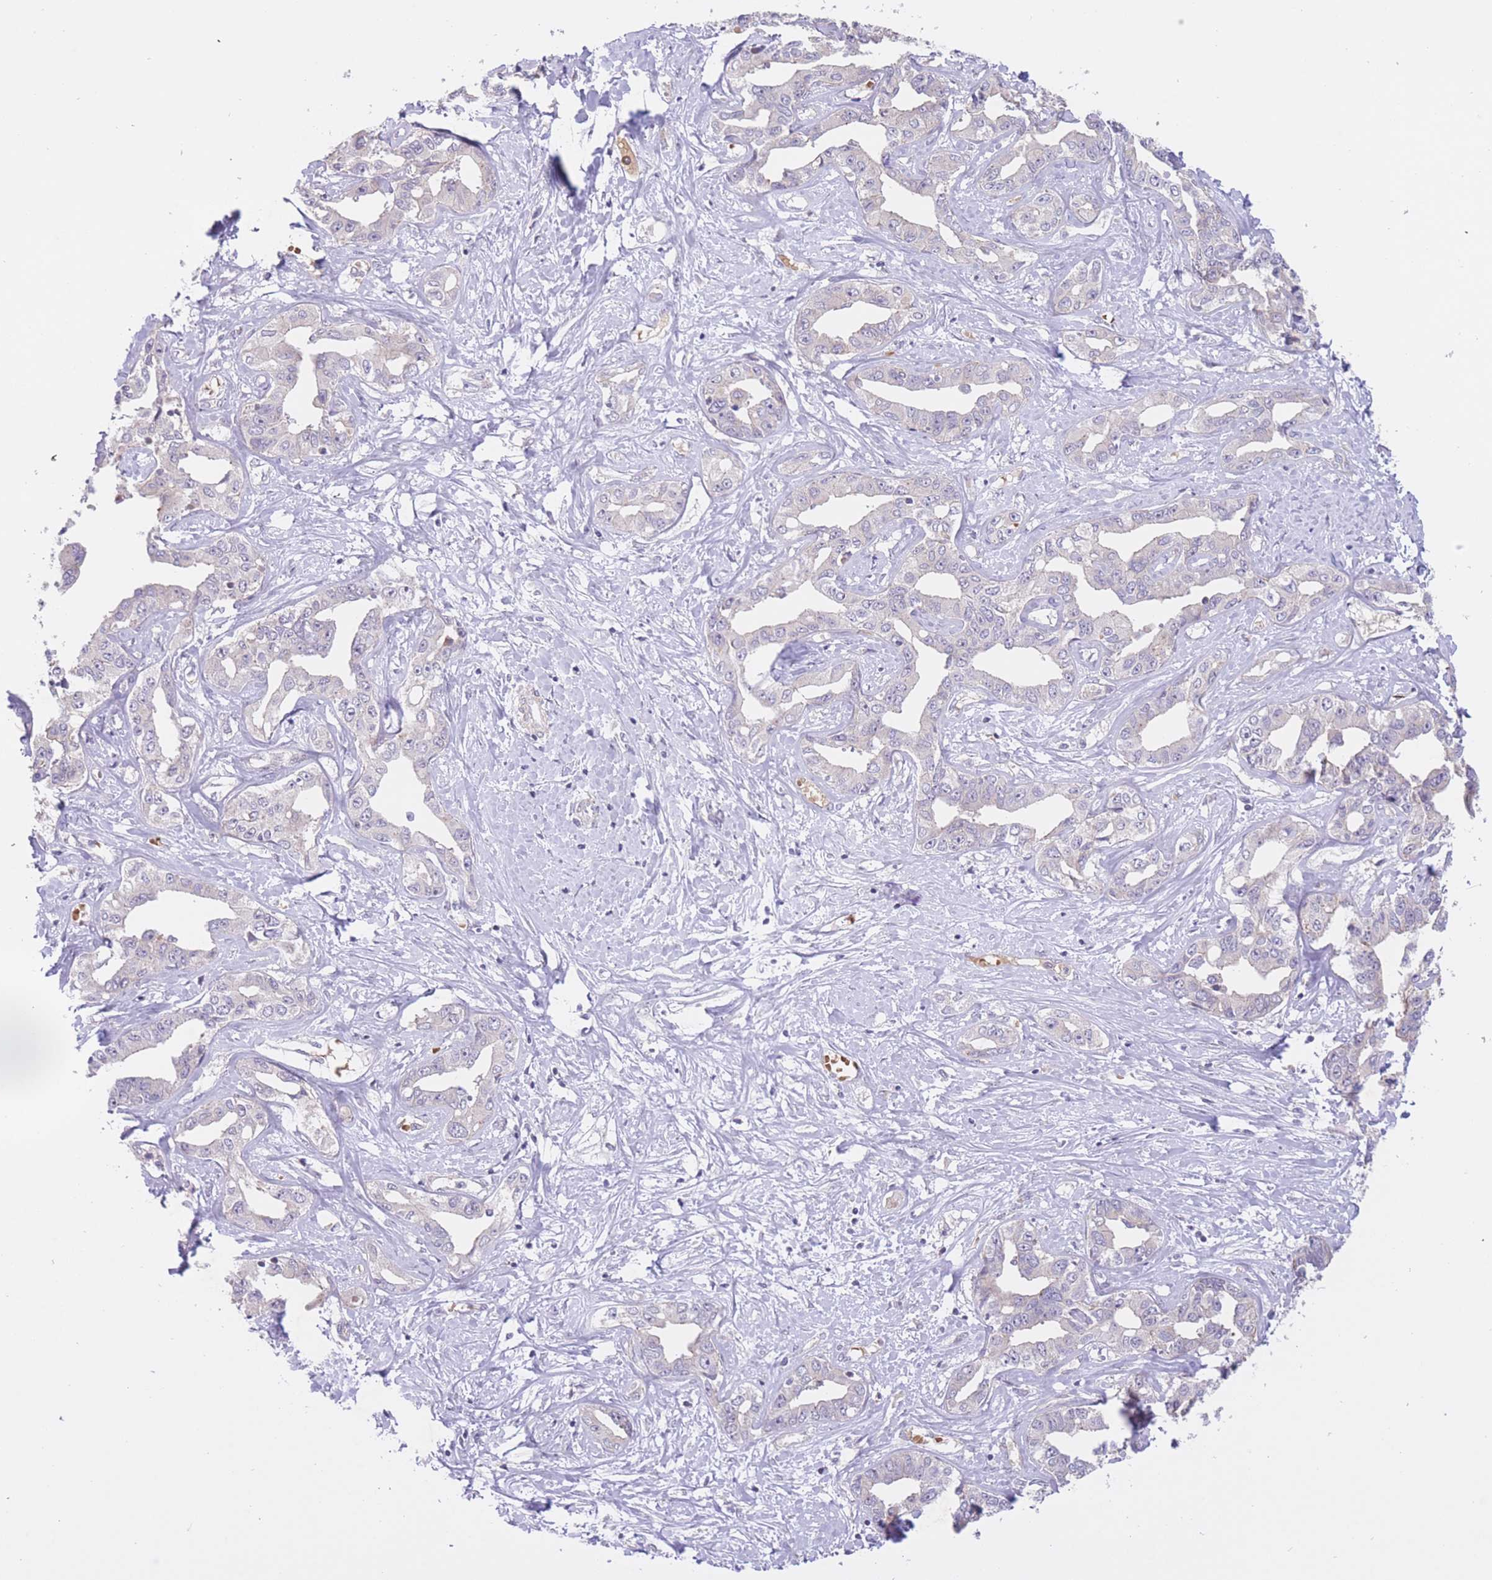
{"staining": {"intensity": "negative", "quantity": "none", "location": "none"}, "tissue": "liver cancer", "cell_type": "Tumor cells", "image_type": "cancer", "snomed": [{"axis": "morphology", "description": "Cholangiocarcinoma"}, {"axis": "topography", "description": "Liver"}], "caption": "An image of human liver cholangiocarcinoma is negative for staining in tumor cells. (DAB (3,3'-diaminobenzidine) immunohistochemistry, high magnification).", "gene": "FUT5", "patient": {"sex": "male", "age": 59}}